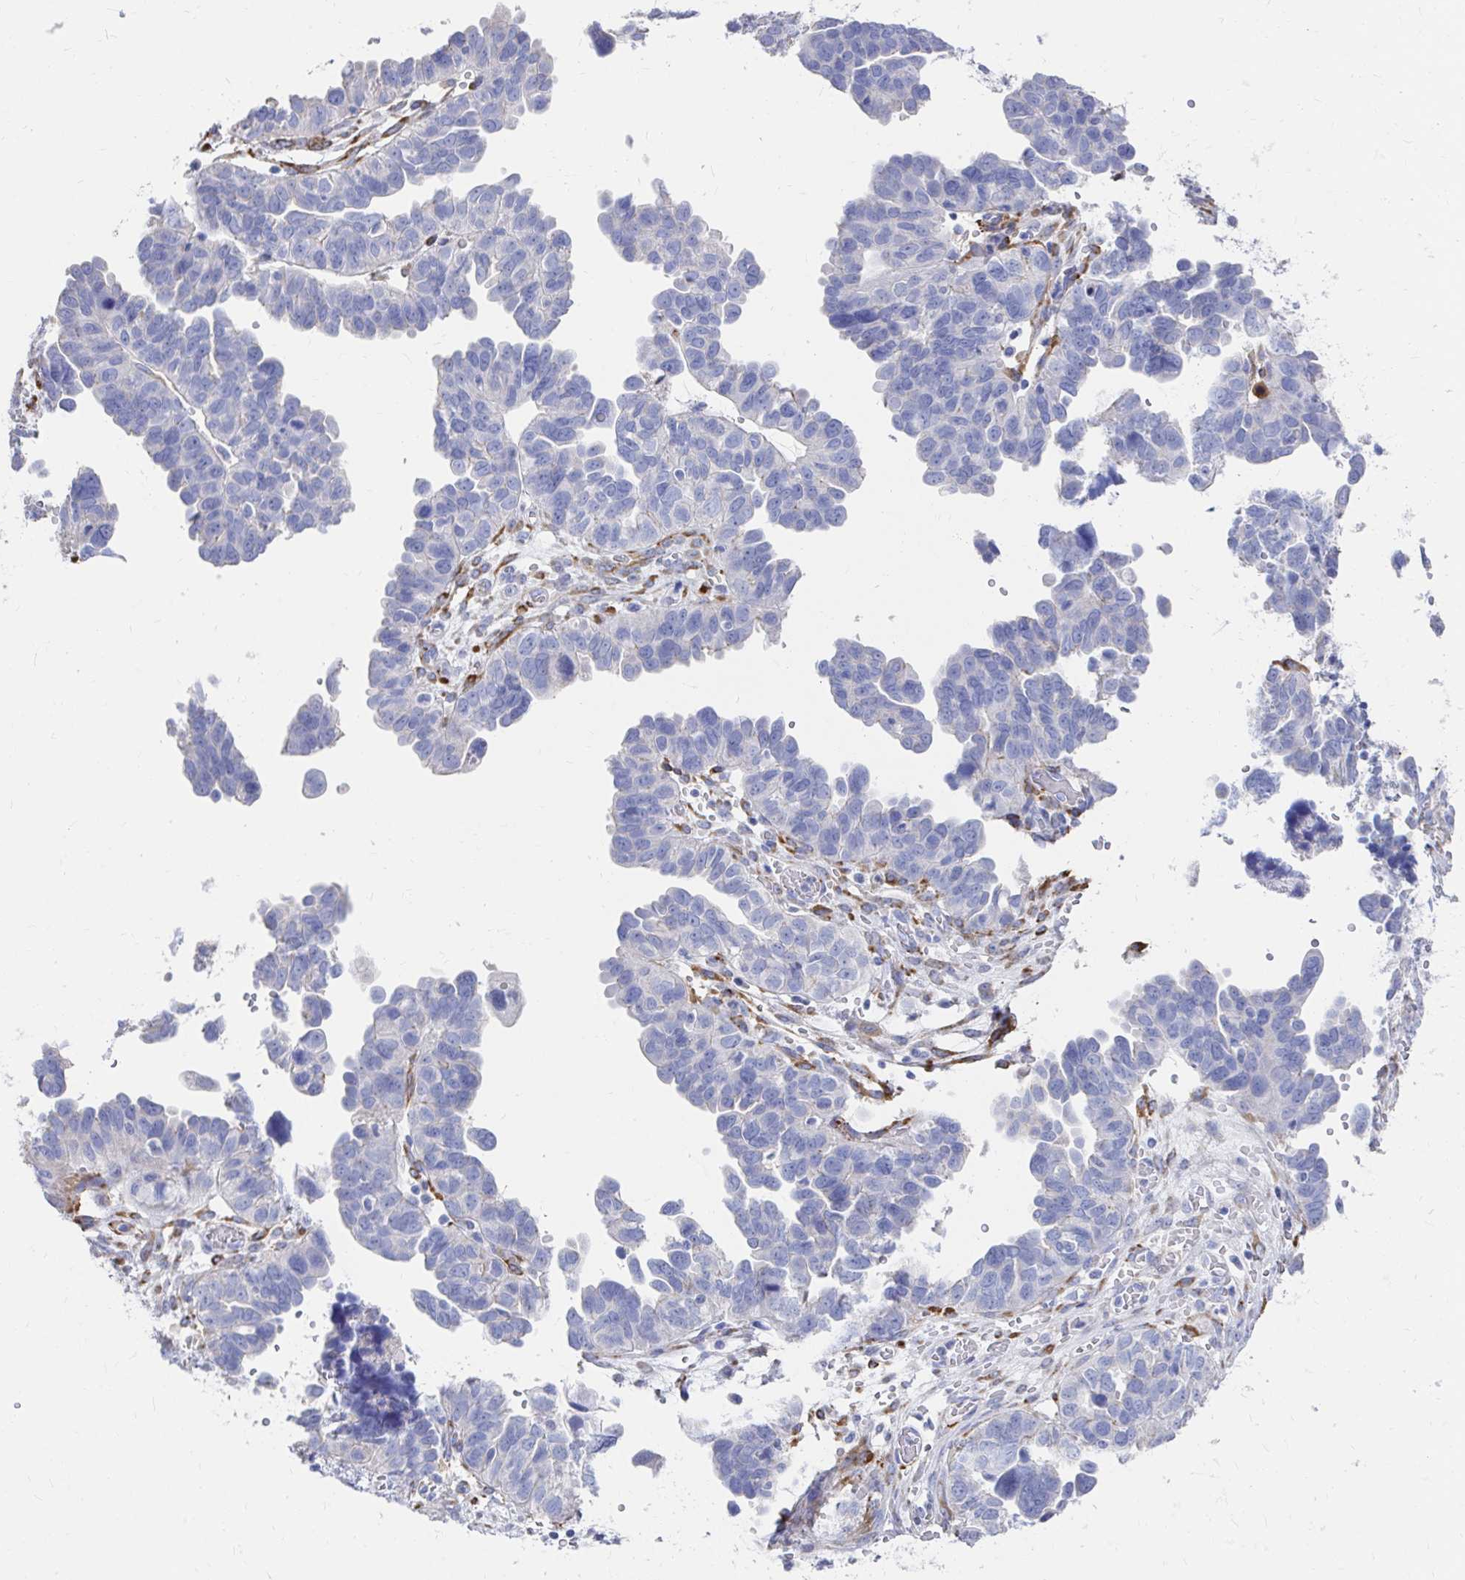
{"staining": {"intensity": "negative", "quantity": "none", "location": "none"}, "tissue": "ovarian cancer", "cell_type": "Tumor cells", "image_type": "cancer", "snomed": [{"axis": "morphology", "description": "Cystadenocarcinoma, serous, NOS"}, {"axis": "topography", "description": "Ovary"}], "caption": "The immunohistochemistry (IHC) image has no significant positivity in tumor cells of ovarian serous cystadenocarcinoma tissue.", "gene": "LAMC3", "patient": {"sex": "female", "age": 64}}